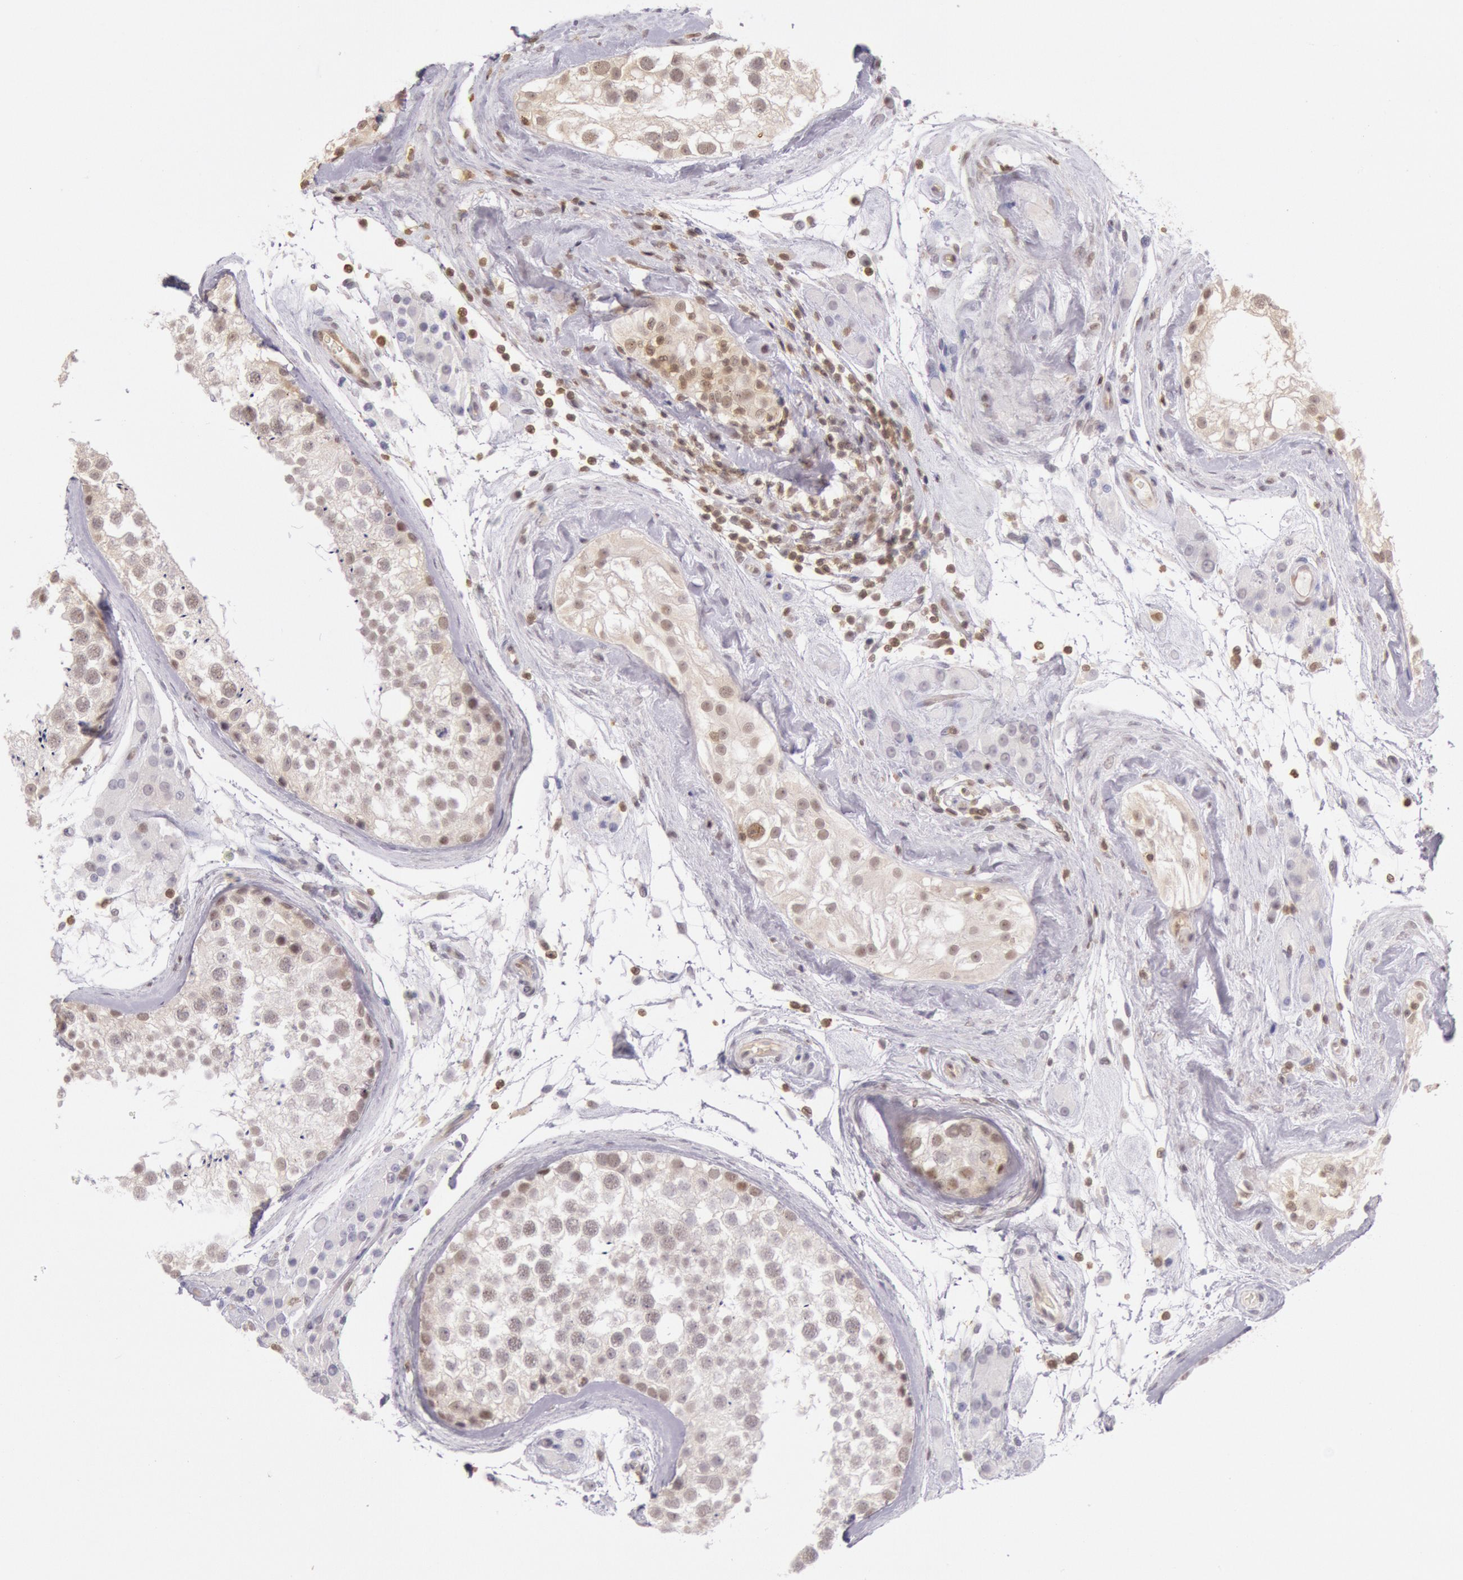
{"staining": {"intensity": "weak", "quantity": "25%-75%", "location": "cytoplasmic/membranous,nuclear"}, "tissue": "testis", "cell_type": "Cells in seminiferous ducts", "image_type": "normal", "snomed": [{"axis": "morphology", "description": "Normal tissue, NOS"}, {"axis": "topography", "description": "Testis"}], "caption": "The photomicrograph reveals immunohistochemical staining of benign testis. There is weak cytoplasmic/membranous,nuclear positivity is appreciated in approximately 25%-75% of cells in seminiferous ducts. The staining was performed using DAB (3,3'-diaminobenzidine), with brown indicating positive protein expression. Nuclei are stained blue with hematoxylin.", "gene": "HIF1A", "patient": {"sex": "male", "age": 46}}